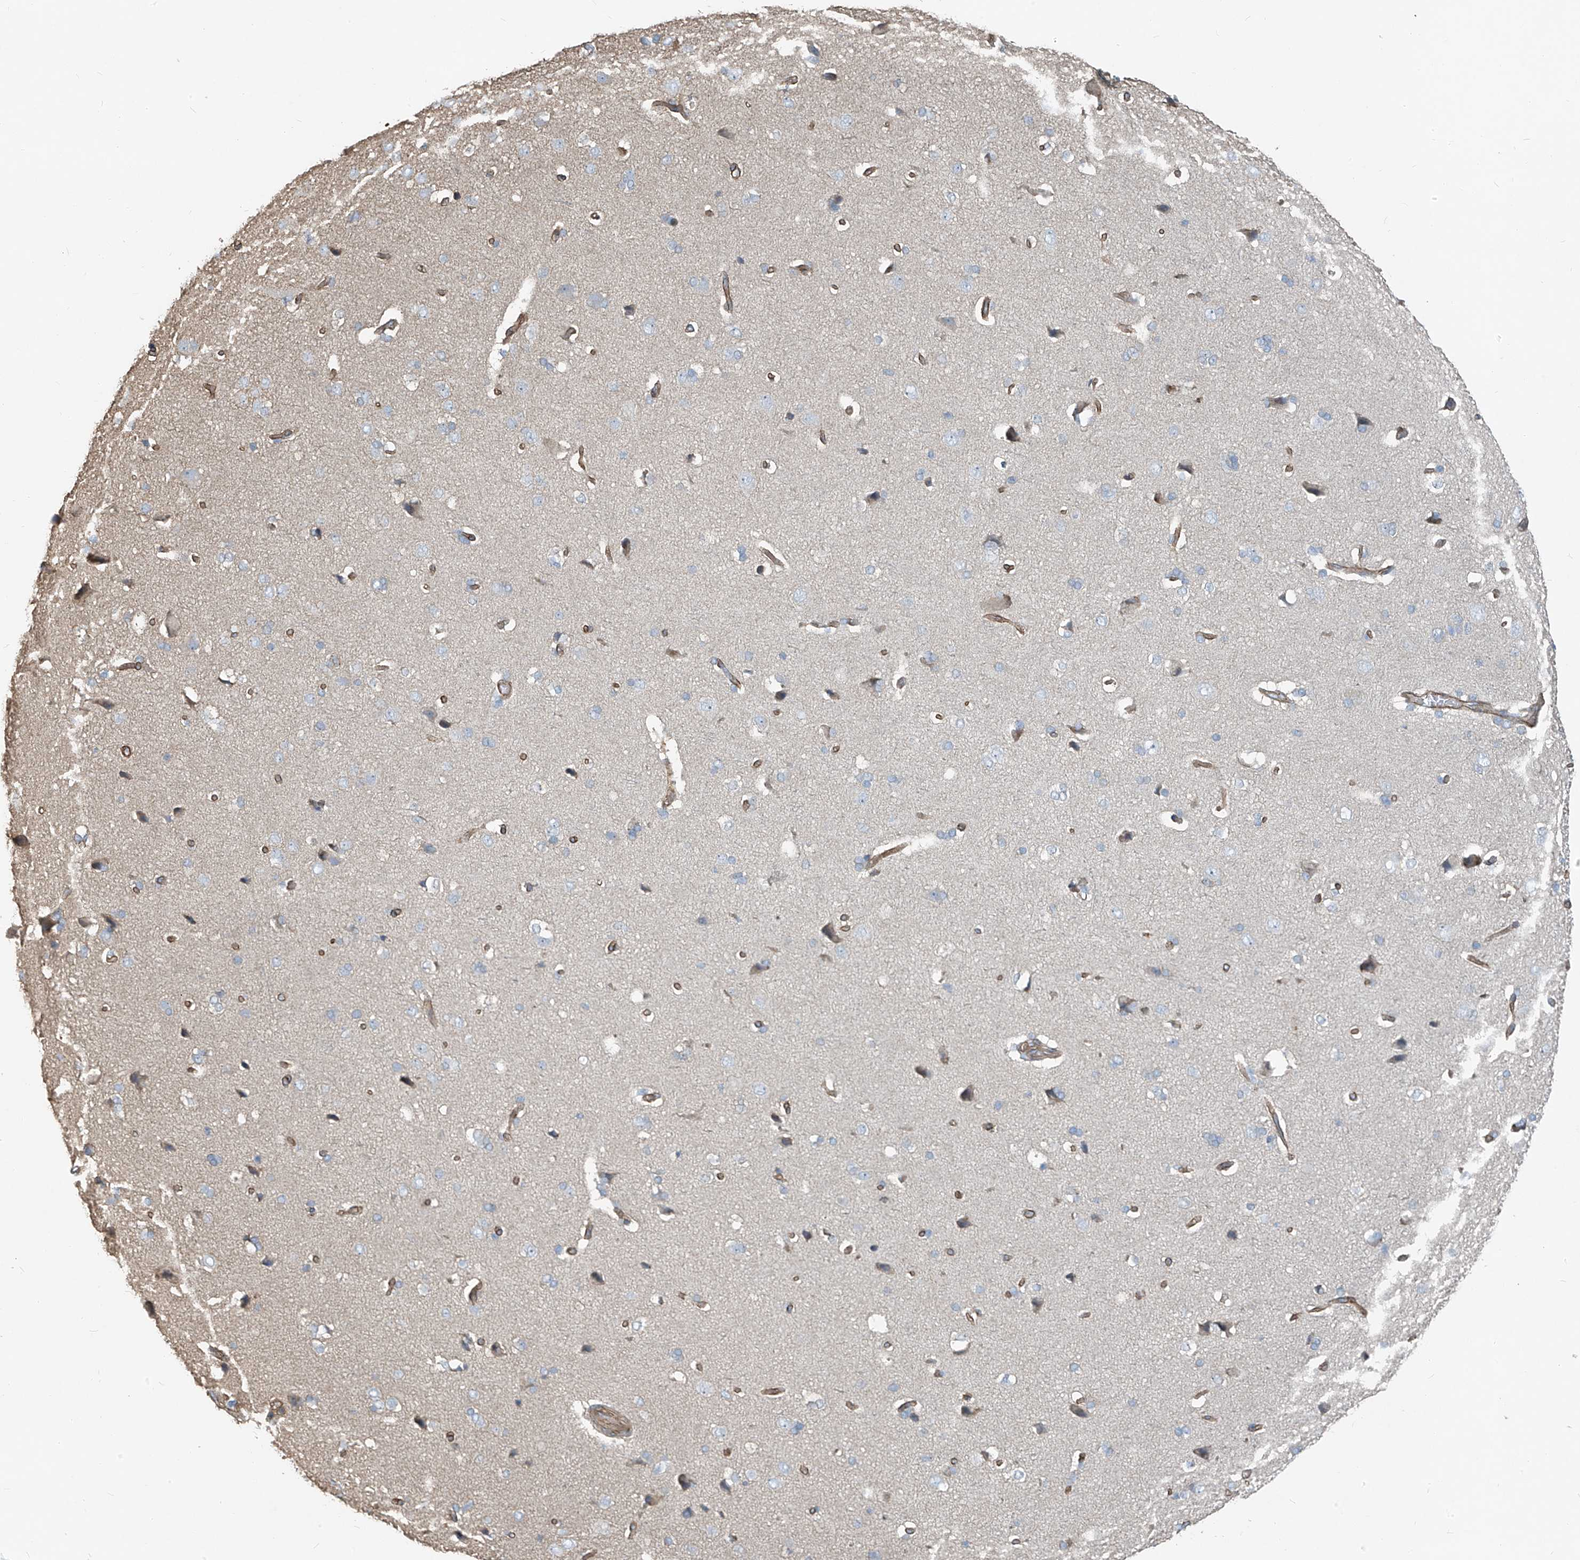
{"staining": {"intensity": "moderate", "quantity": ">75%", "location": "cytoplasmic/membranous"}, "tissue": "cerebral cortex", "cell_type": "Endothelial cells", "image_type": "normal", "snomed": [{"axis": "morphology", "description": "Normal tissue, NOS"}, {"axis": "topography", "description": "Cerebral cortex"}], "caption": "Benign cerebral cortex reveals moderate cytoplasmic/membranous staining in approximately >75% of endothelial cells The staining was performed using DAB to visualize the protein expression in brown, while the nuclei were stained in blue with hematoxylin (Magnification: 20x)..", "gene": "TNS2", "patient": {"sex": "male", "age": 62}}